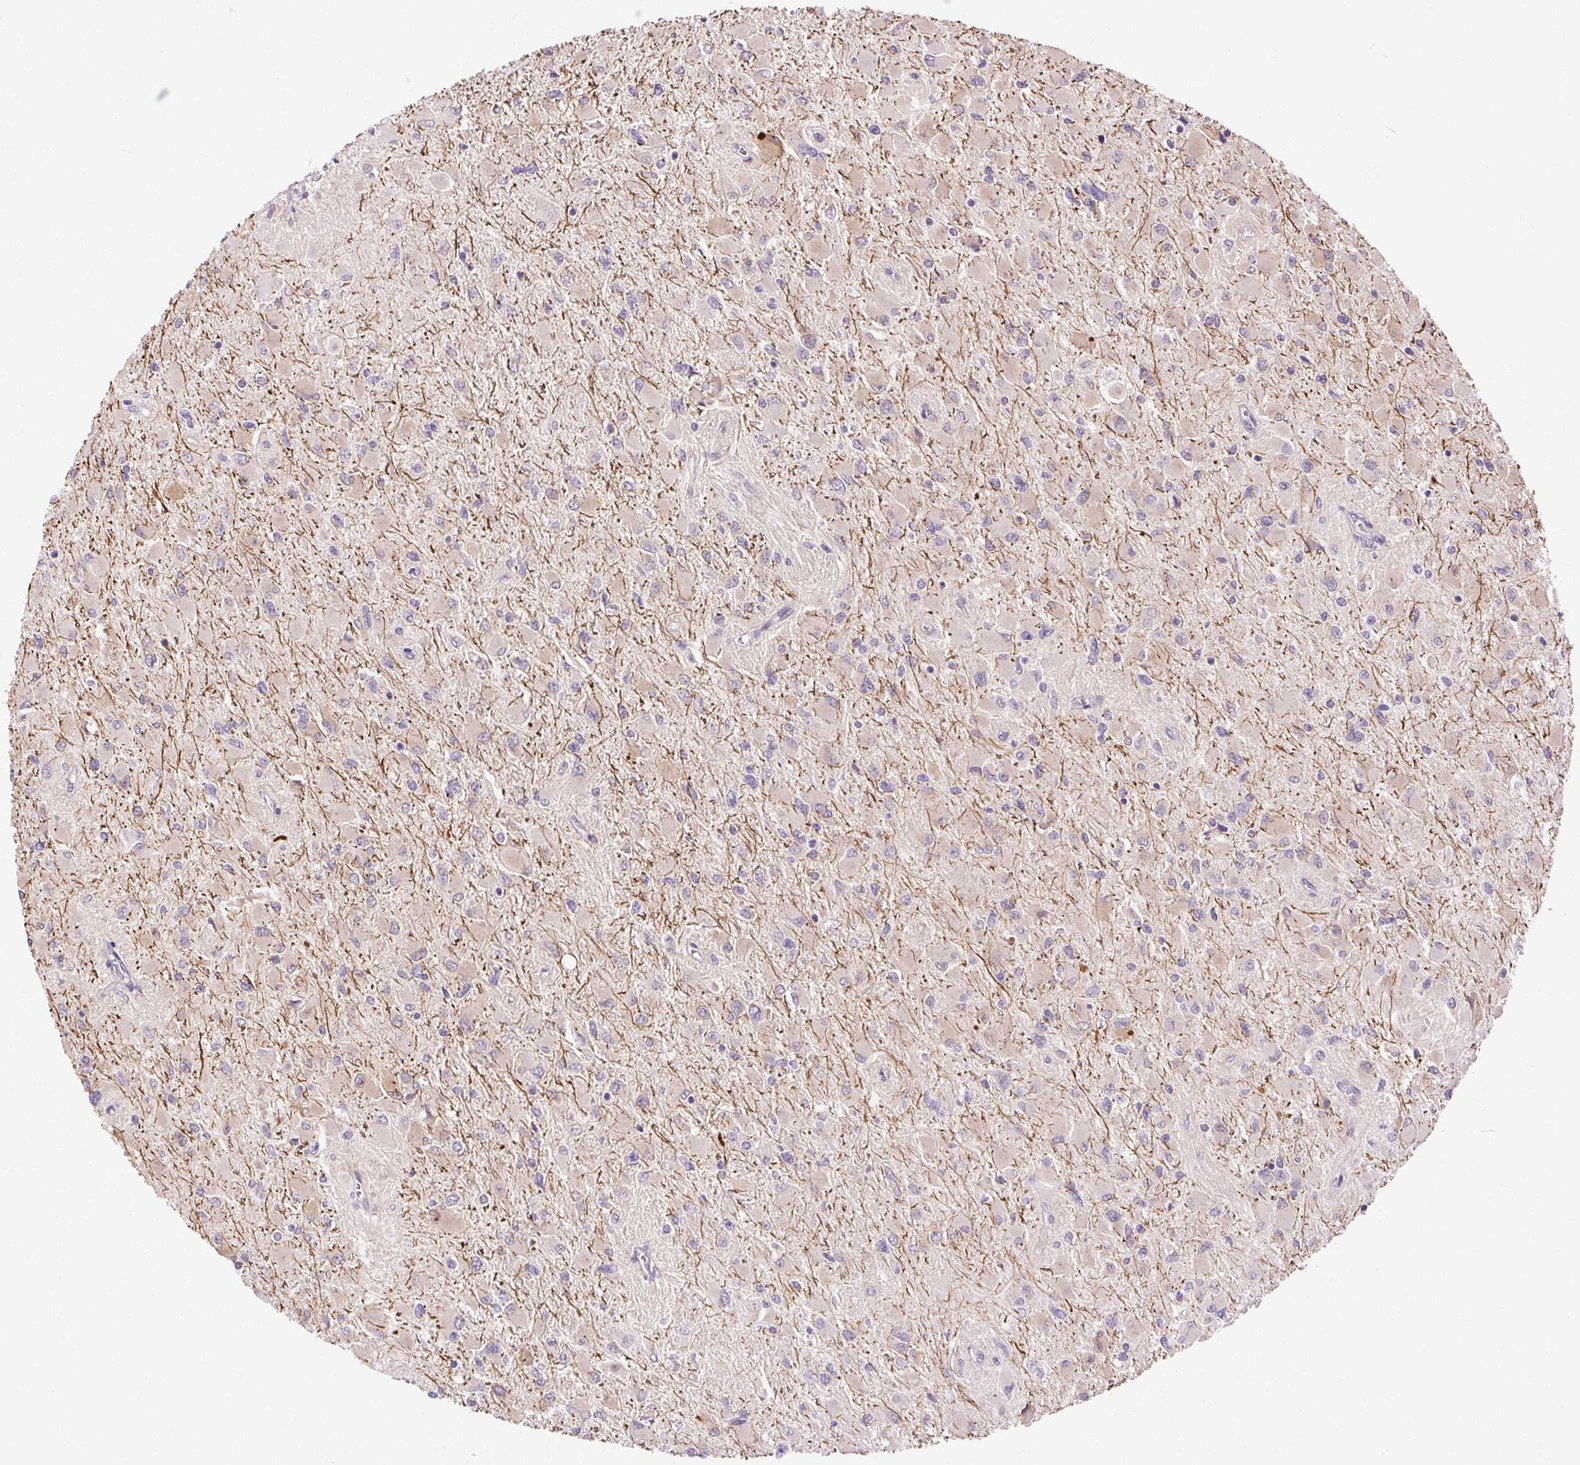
{"staining": {"intensity": "negative", "quantity": "none", "location": "none"}, "tissue": "glioma", "cell_type": "Tumor cells", "image_type": "cancer", "snomed": [{"axis": "morphology", "description": "Glioma, malignant, High grade"}, {"axis": "topography", "description": "Cerebral cortex"}], "caption": "Photomicrograph shows no significant protein positivity in tumor cells of malignant glioma (high-grade).", "gene": "SYT11", "patient": {"sex": "female", "age": 36}}